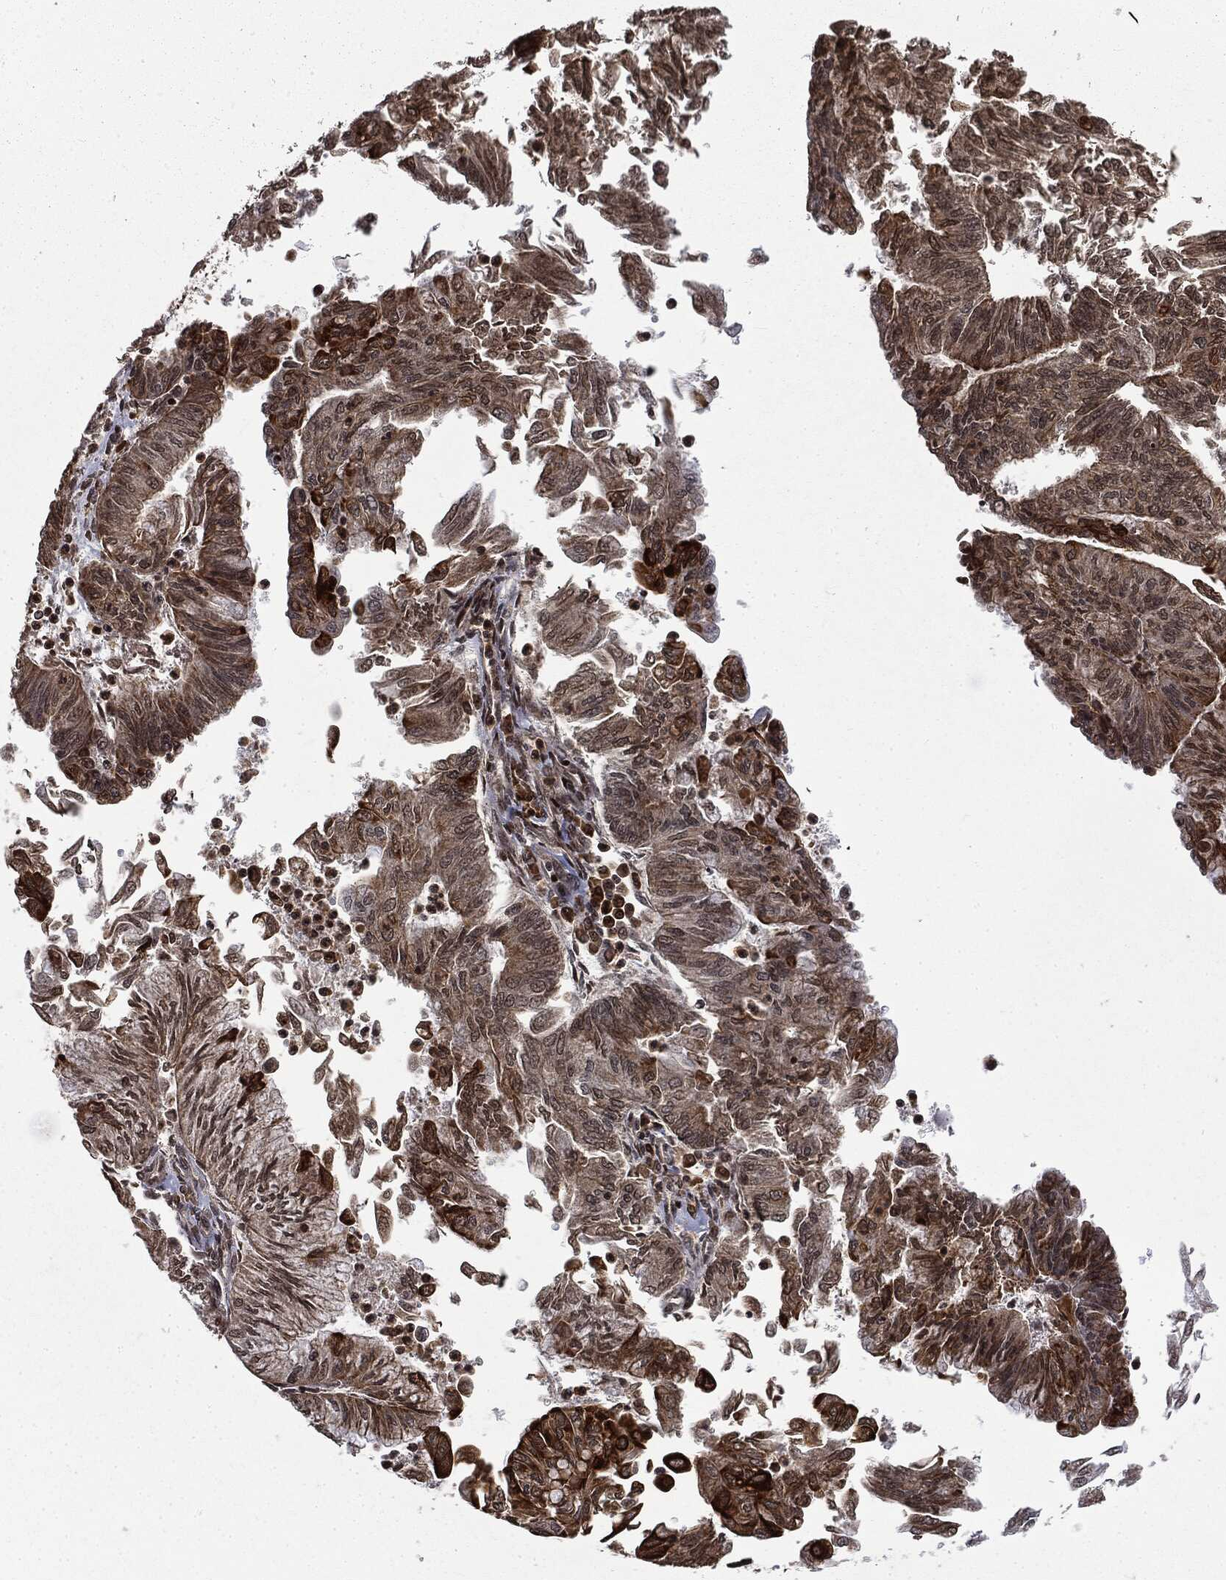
{"staining": {"intensity": "moderate", "quantity": "25%-75%", "location": "cytoplasmic/membranous"}, "tissue": "endometrial cancer", "cell_type": "Tumor cells", "image_type": "cancer", "snomed": [{"axis": "morphology", "description": "Adenocarcinoma, NOS"}, {"axis": "topography", "description": "Endometrium"}], "caption": "This is a photomicrograph of immunohistochemistry staining of endometrial adenocarcinoma, which shows moderate staining in the cytoplasmic/membranous of tumor cells.", "gene": "CTDP1", "patient": {"sex": "female", "age": 59}}